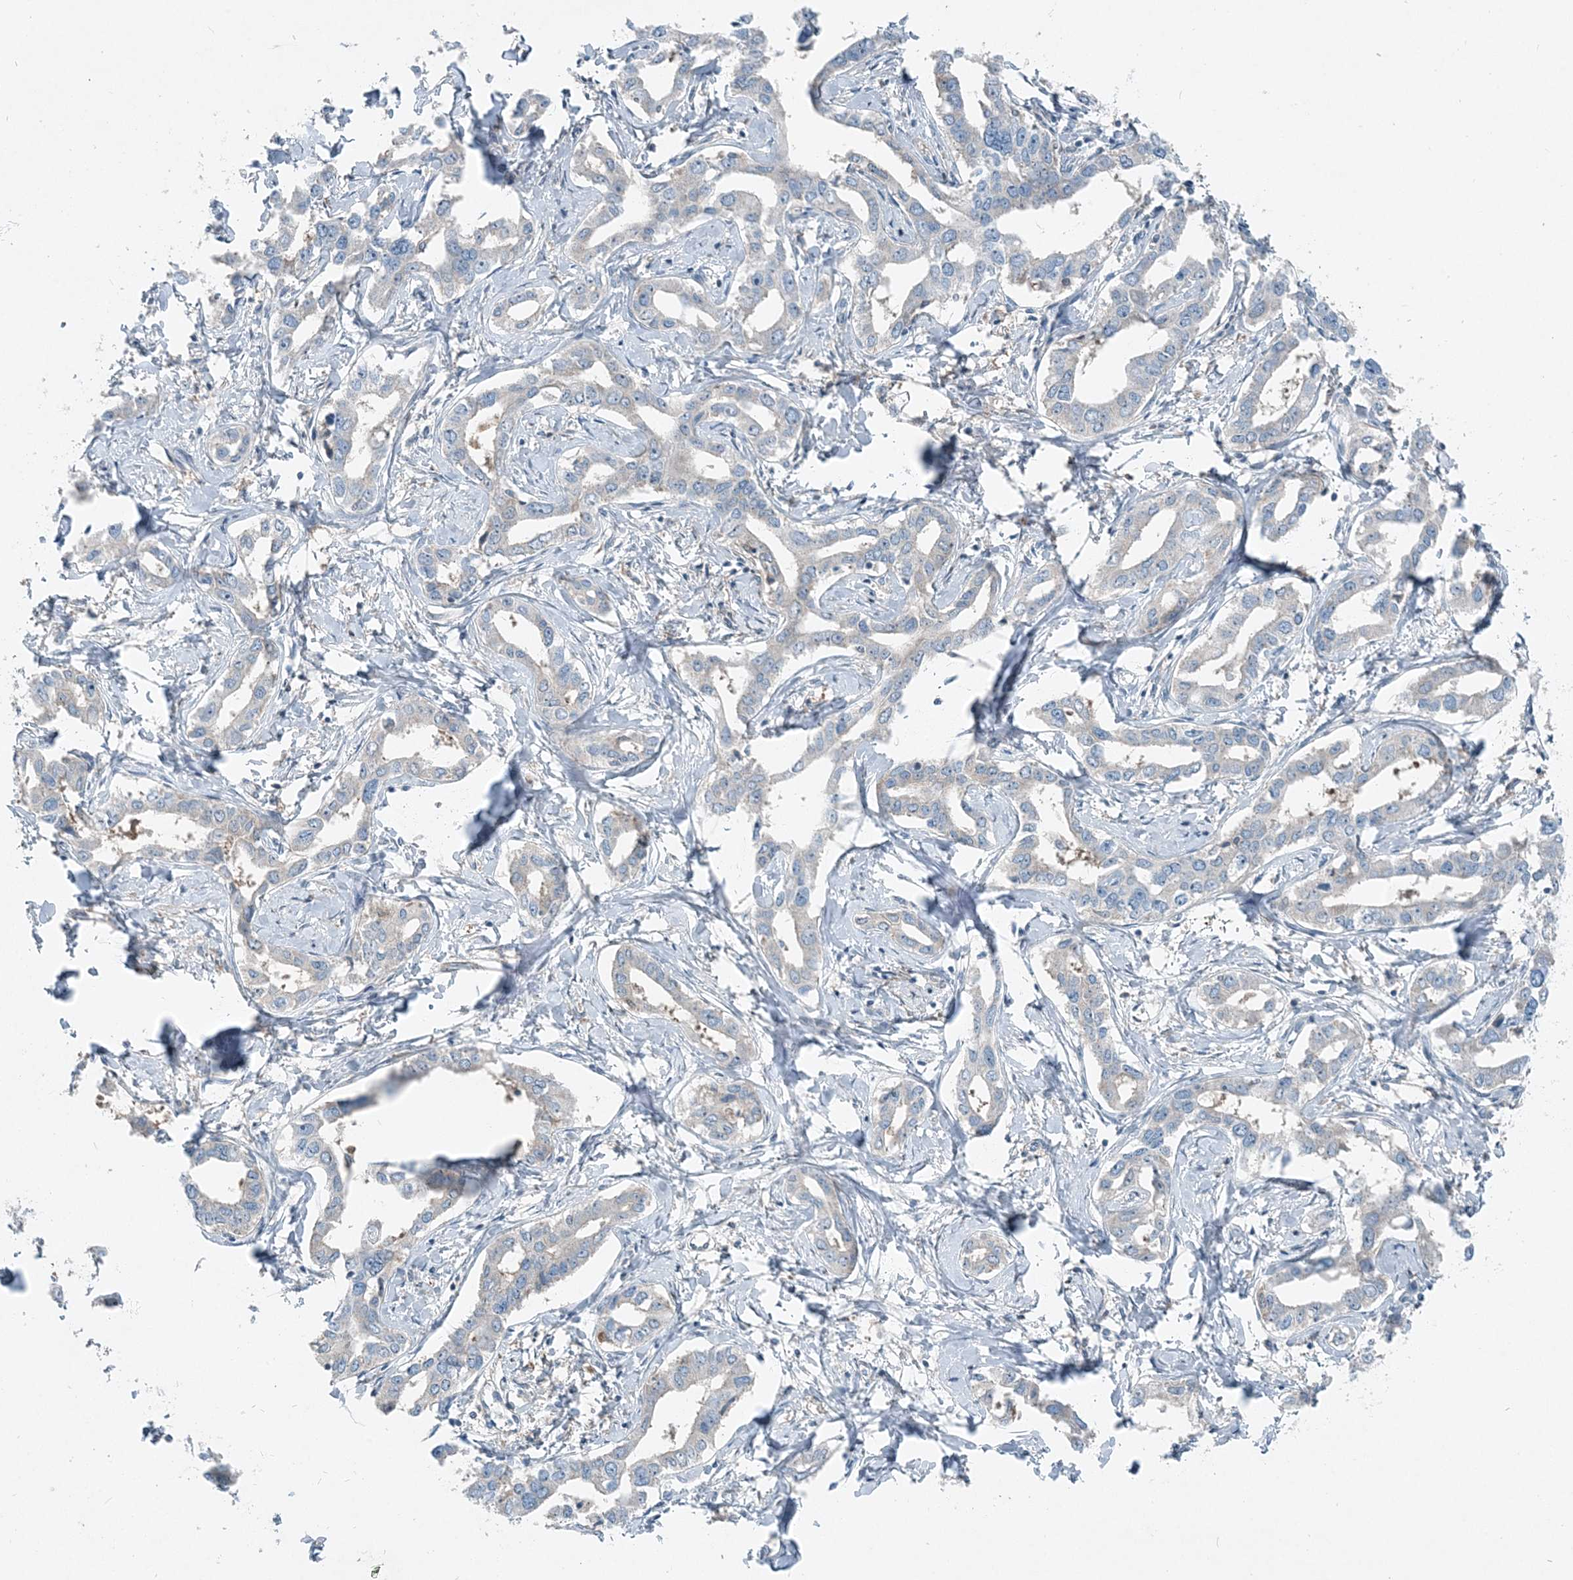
{"staining": {"intensity": "negative", "quantity": "none", "location": "none"}, "tissue": "liver cancer", "cell_type": "Tumor cells", "image_type": "cancer", "snomed": [{"axis": "morphology", "description": "Cholangiocarcinoma"}, {"axis": "topography", "description": "Liver"}], "caption": "DAB (3,3'-diaminobenzidine) immunohistochemical staining of cholangiocarcinoma (liver) displays no significant staining in tumor cells.", "gene": "ARMH1", "patient": {"sex": "male", "age": 59}}